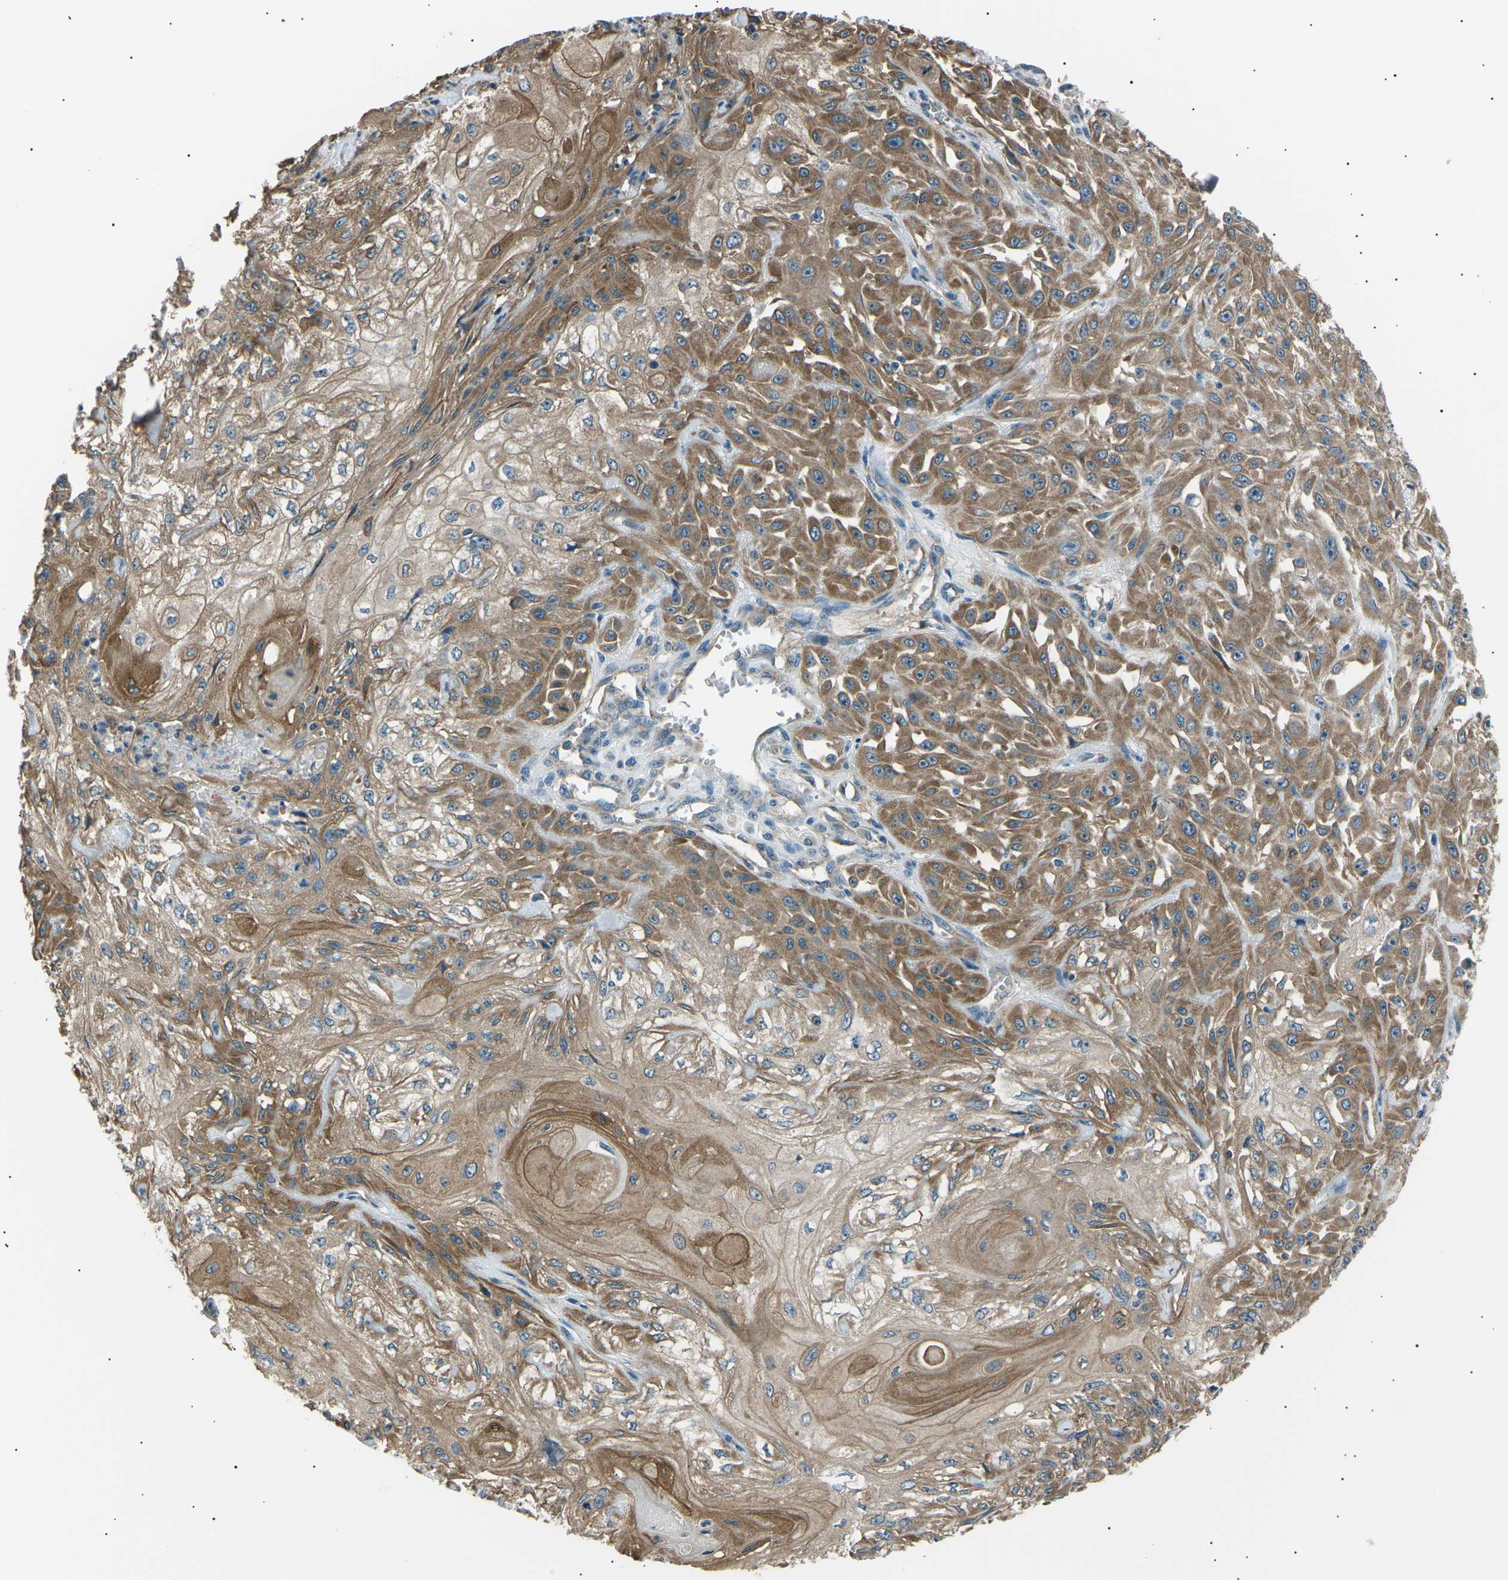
{"staining": {"intensity": "moderate", "quantity": ">75%", "location": "cytoplasmic/membranous"}, "tissue": "skin cancer", "cell_type": "Tumor cells", "image_type": "cancer", "snomed": [{"axis": "morphology", "description": "Squamous cell carcinoma, NOS"}, {"axis": "morphology", "description": "Squamous cell carcinoma, metastatic, NOS"}, {"axis": "topography", "description": "Skin"}, {"axis": "topography", "description": "Lymph node"}], "caption": "Immunohistochemical staining of squamous cell carcinoma (skin) reveals medium levels of moderate cytoplasmic/membranous protein expression in approximately >75% of tumor cells.", "gene": "SLK", "patient": {"sex": "male", "age": 75}}